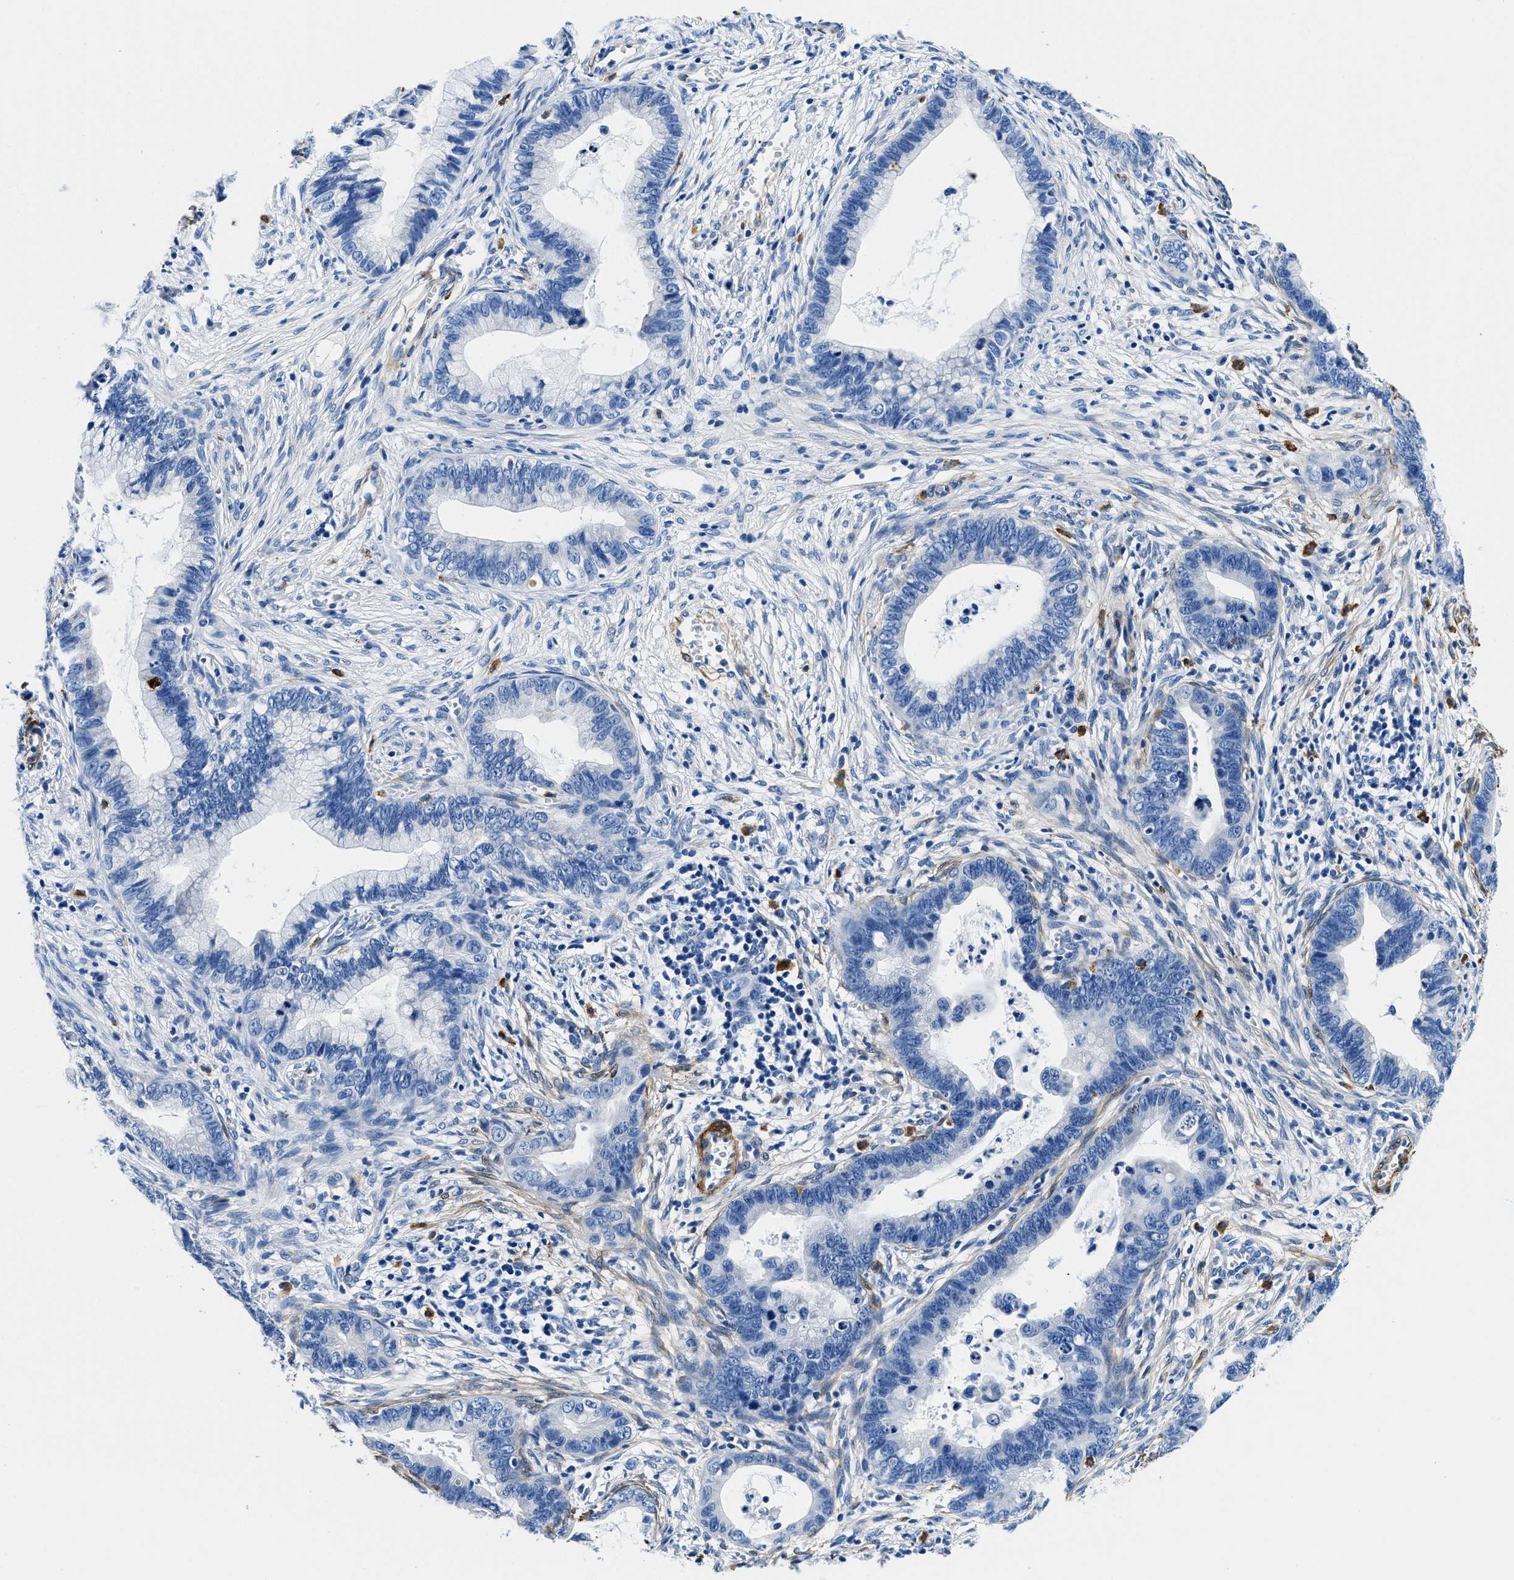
{"staining": {"intensity": "negative", "quantity": "none", "location": "none"}, "tissue": "cervical cancer", "cell_type": "Tumor cells", "image_type": "cancer", "snomed": [{"axis": "morphology", "description": "Adenocarcinoma, NOS"}, {"axis": "topography", "description": "Cervix"}], "caption": "Immunohistochemical staining of human cervical adenocarcinoma demonstrates no significant expression in tumor cells.", "gene": "TEX261", "patient": {"sex": "female", "age": 44}}